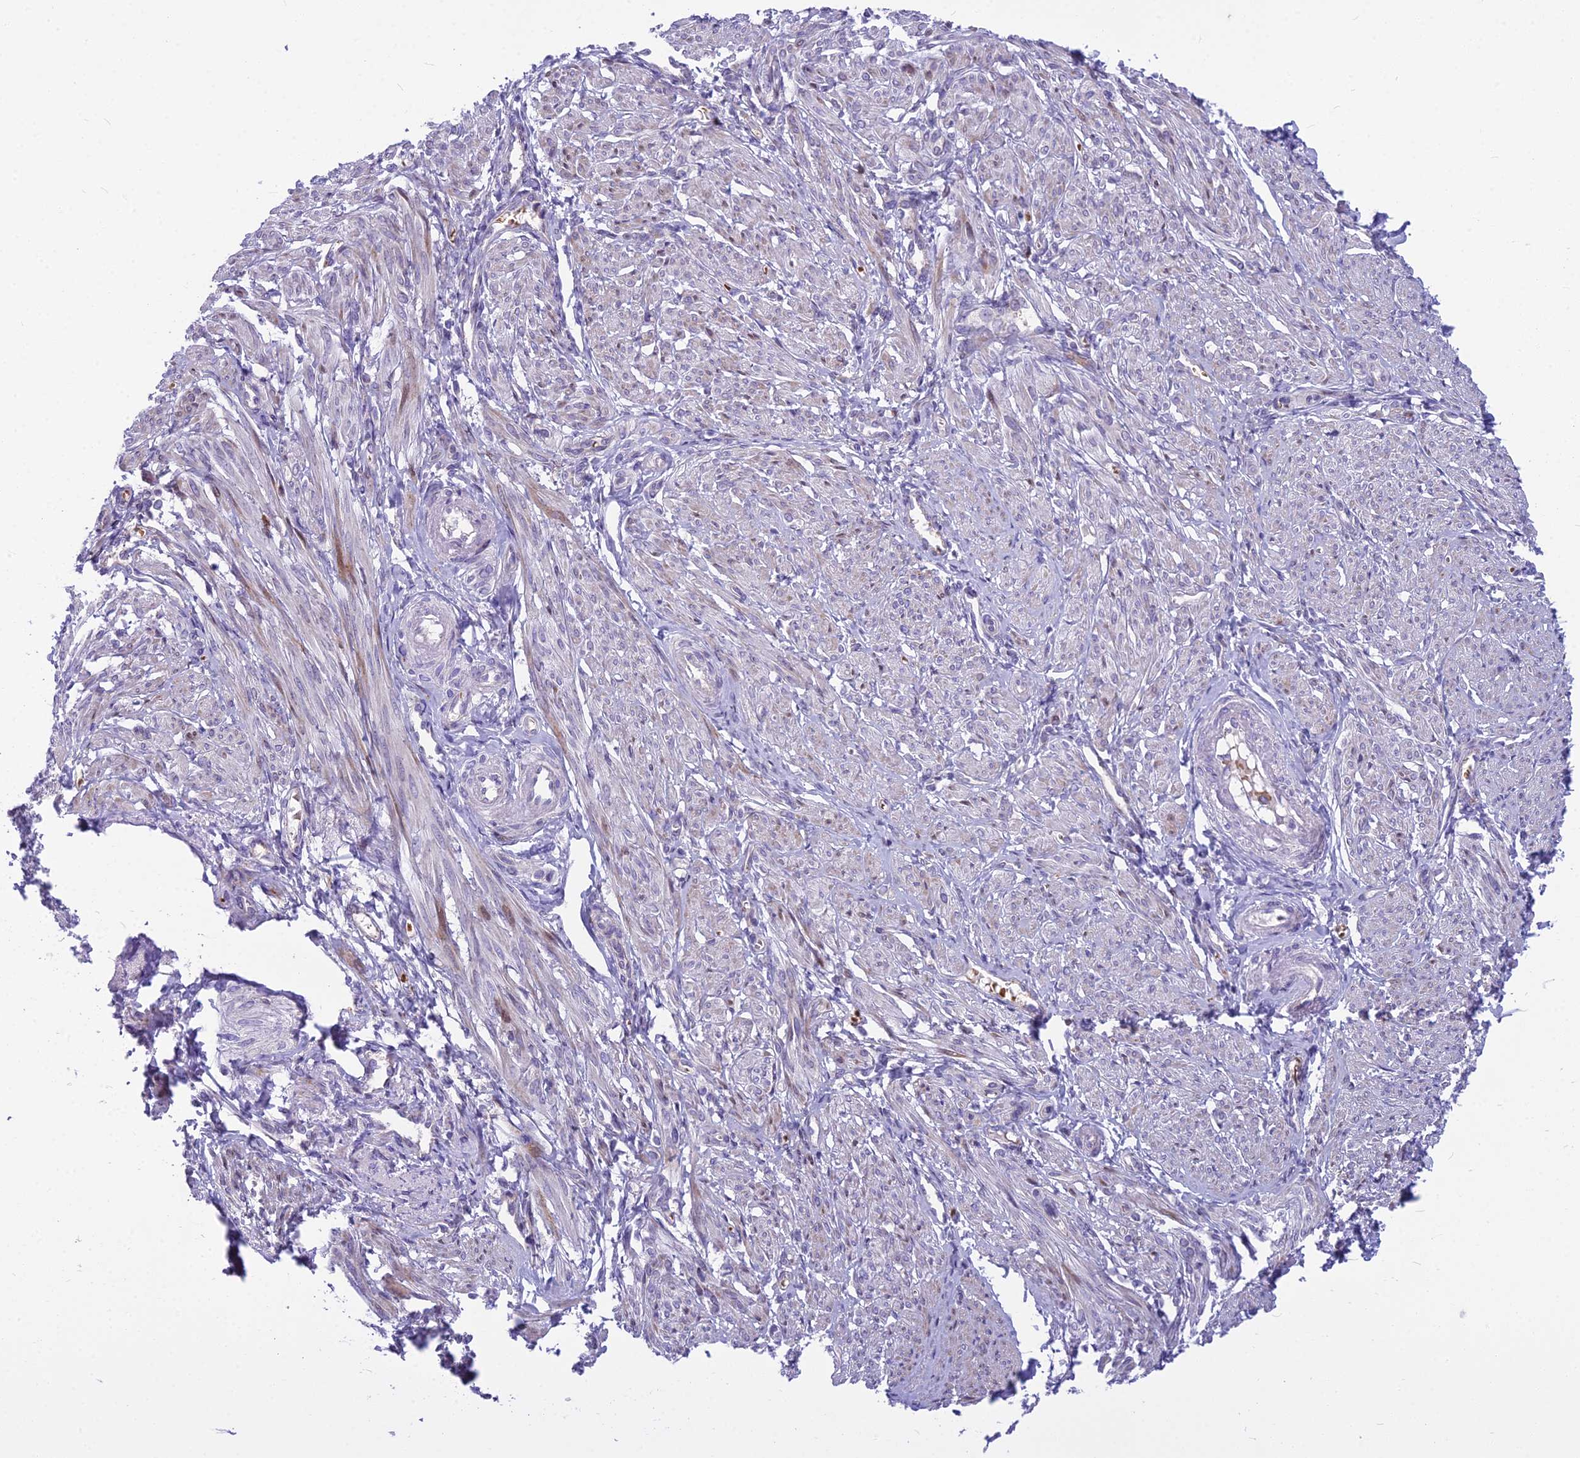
{"staining": {"intensity": "weak", "quantity": "25%-75%", "location": "cytoplasmic/membranous"}, "tissue": "smooth muscle", "cell_type": "Smooth muscle cells", "image_type": "normal", "snomed": [{"axis": "morphology", "description": "Normal tissue, NOS"}, {"axis": "topography", "description": "Smooth muscle"}], "caption": "Benign smooth muscle displays weak cytoplasmic/membranous positivity in about 25%-75% of smooth muscle cells, visualized by immunohistochemistry.", "gene": "PCDHB14", "patient": {"sex": "female", "age": 39}}